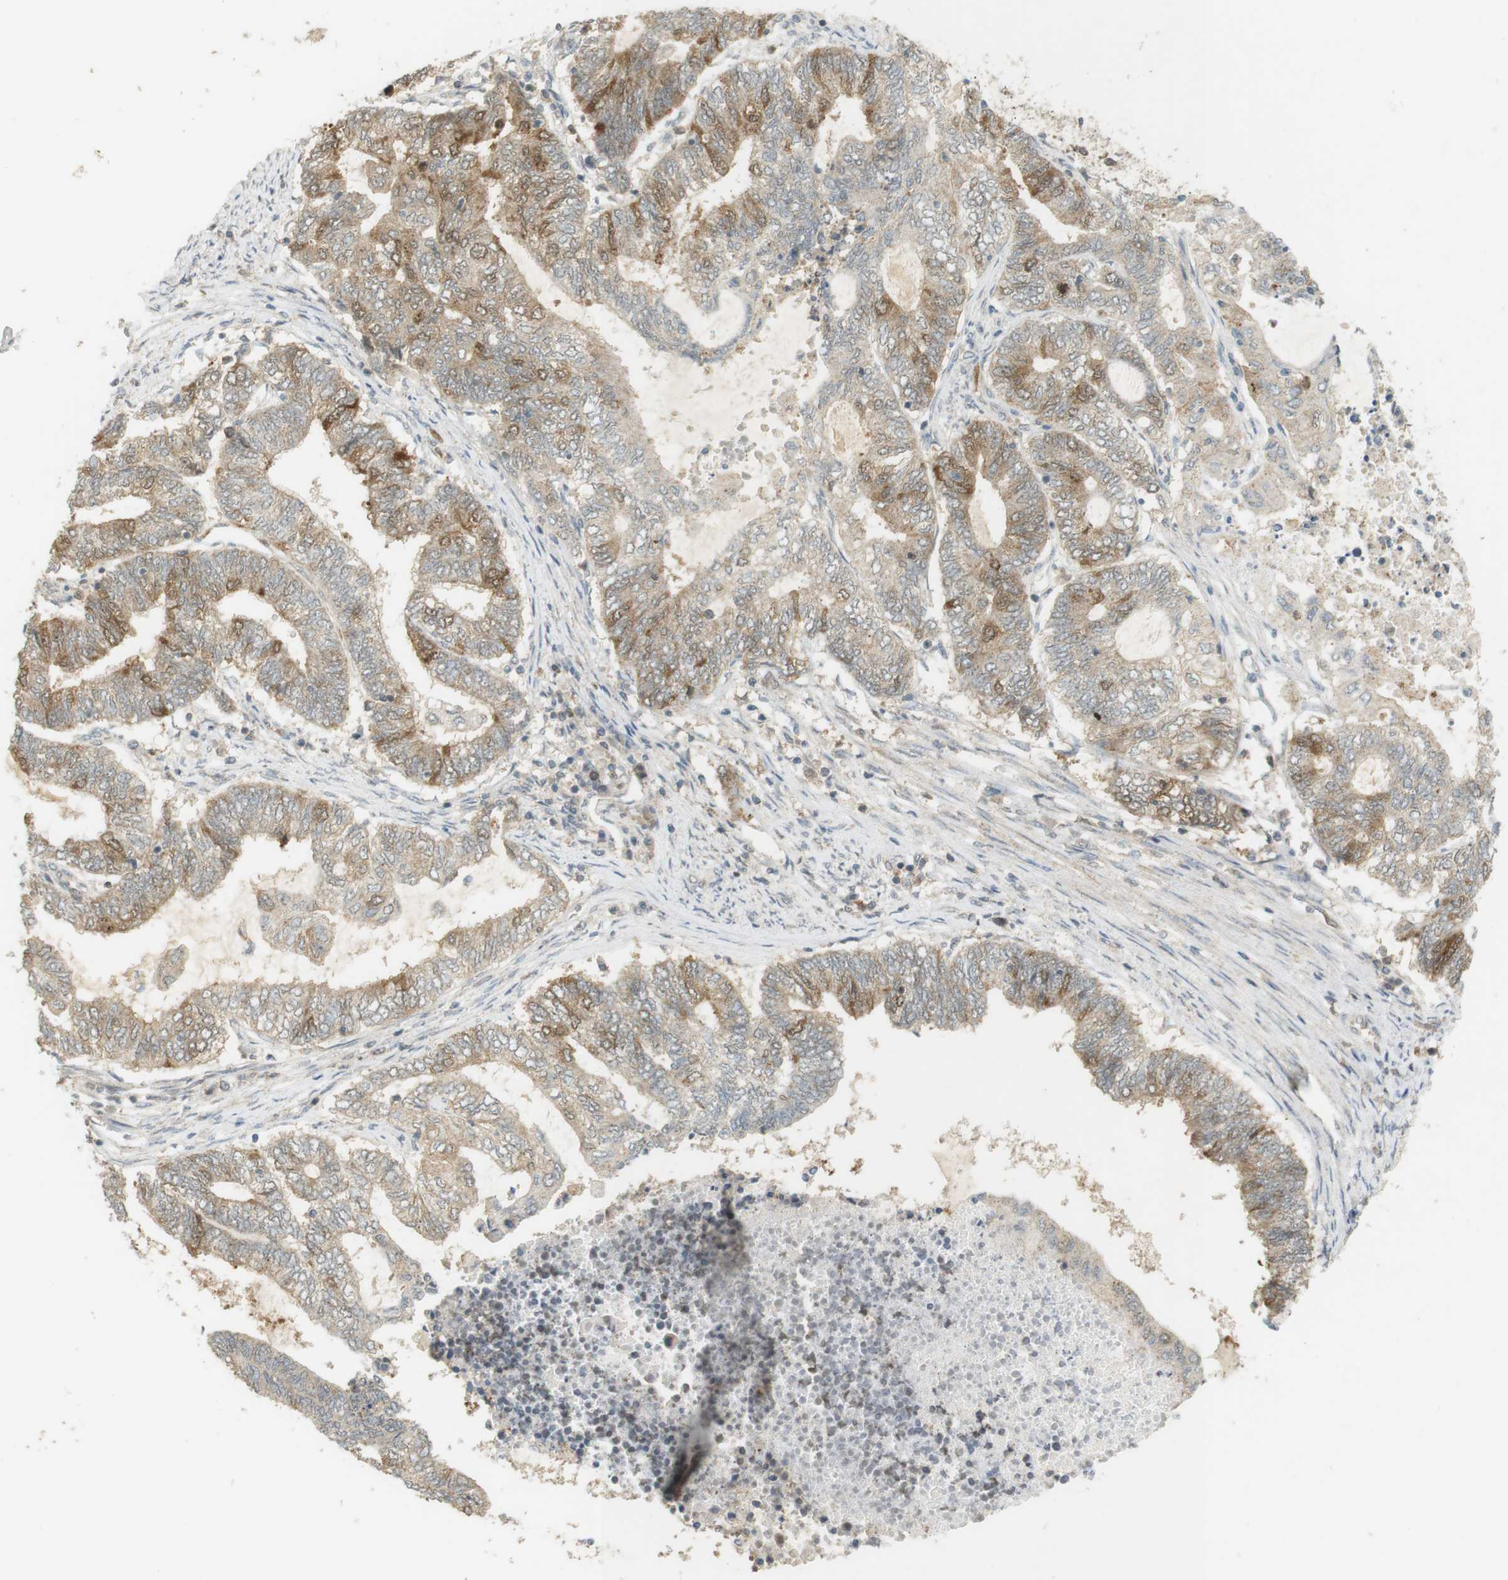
{"staining": {"intensity": "moderate", "quantity": "<25%", "location": "cytoplasmic/membranous"}, "tissue": "endometrial cancer", "cell_type": "Tumor cells", "image_type": "cancer", "snomed": [{"axis": "morphology", "description": "Adenocarcinoma, NOS"}, {"axis": "topography", "description": "Uterus"}, {"axis": "topography", "description": "Endometrium"}], "caption": "Tumor cells display moderate cytoplasmic/membranous expression in about <25% of cells in endometrial cancer.", "gene": "TTK", "patient": {"sex": "female", "age": 70}}